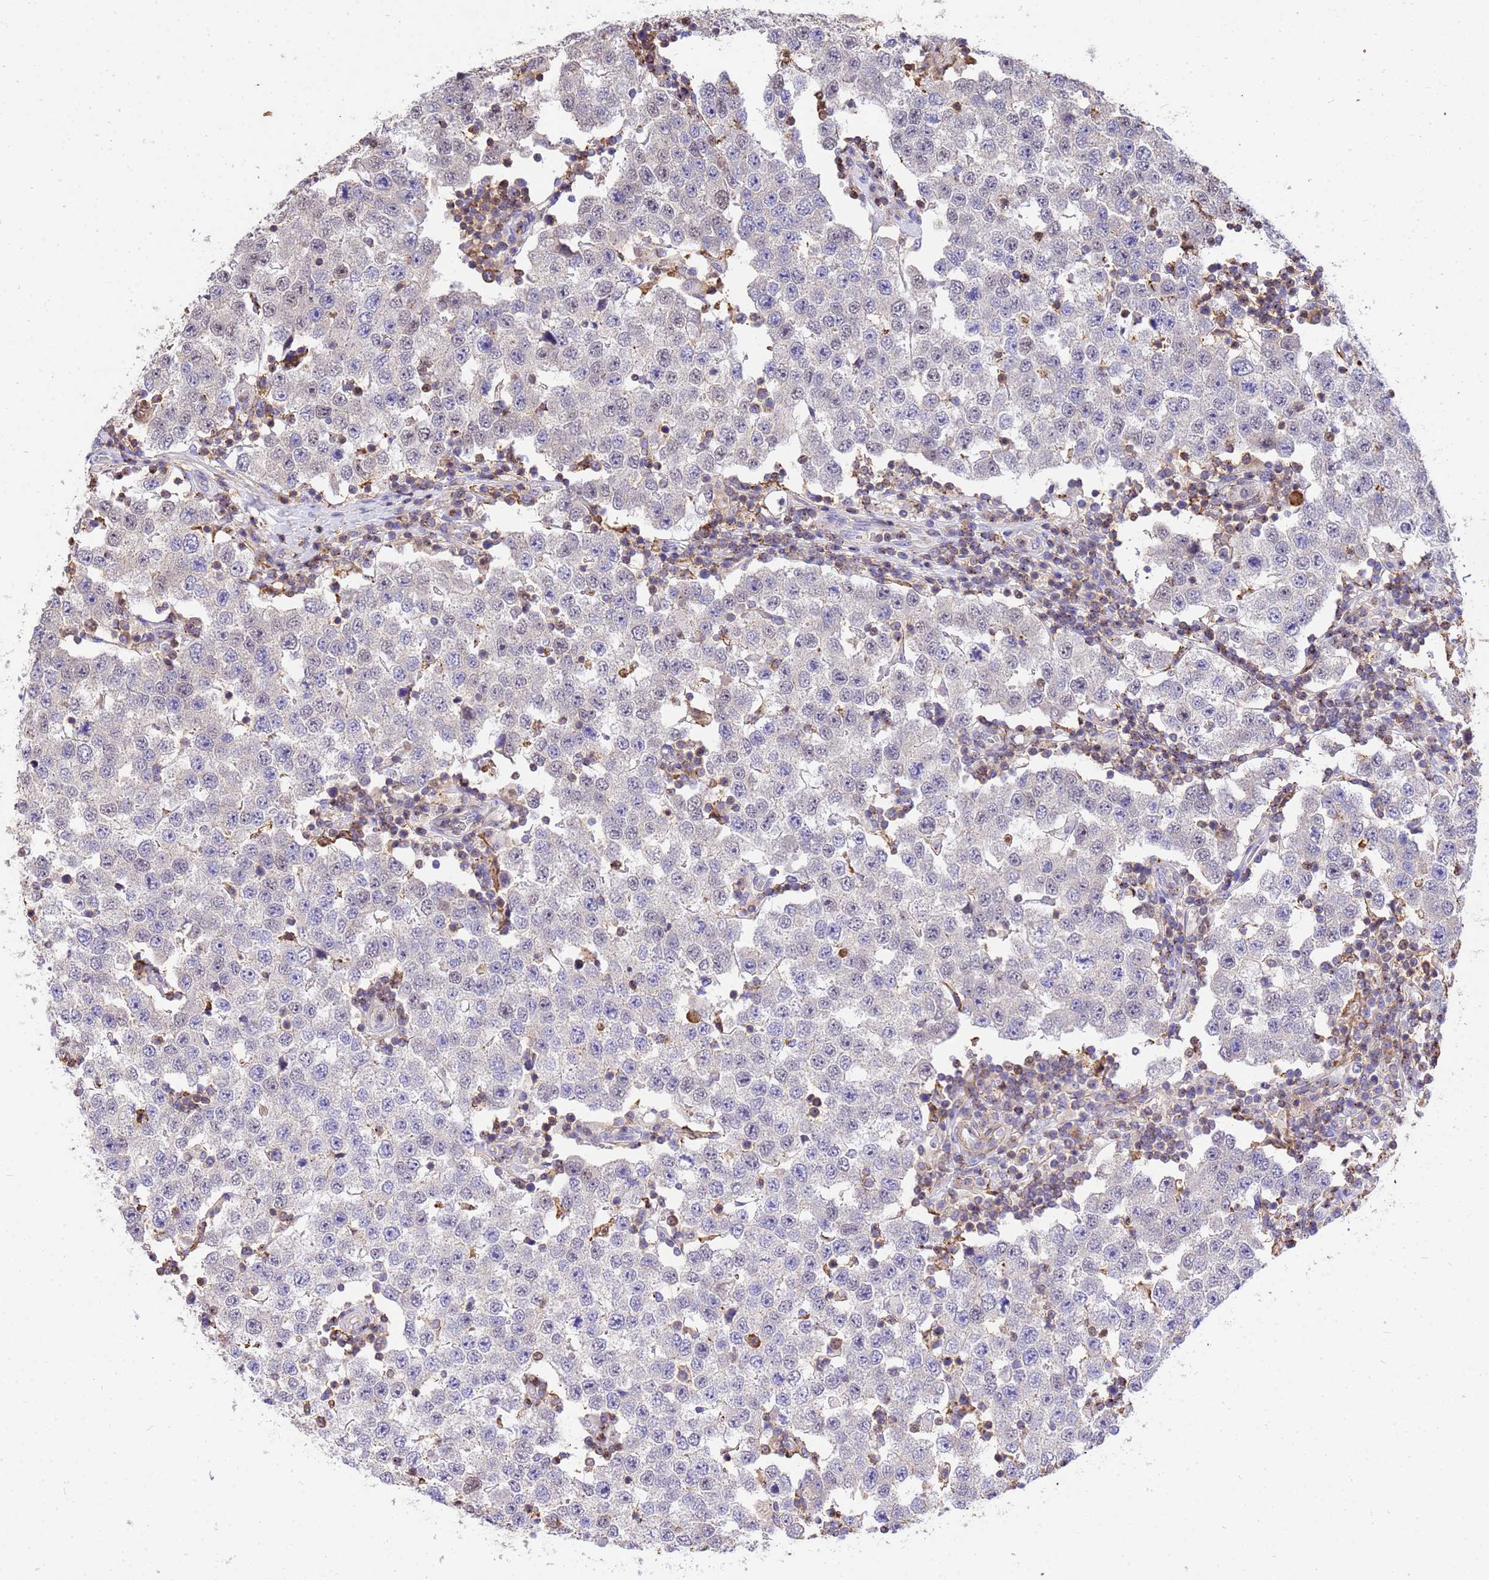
{"staining": {"intensity": "negative", "quantity": "none", "location": "none"}, "tissue": "testis cancer", "cell_type": "Tumor cells", "image_type": "cancer", "snomed": [{"axis": "morphology", "description": "Seminoma, NOS"}, {"axis": "topography", "description": "Testis"}], "caption": "Testis seminoma stained for a protein using immunohistochemistry (IHC) reveals no staining tumor cells.", "gene": "WDR64", "patient": {"sex": "male", "age": 34}}